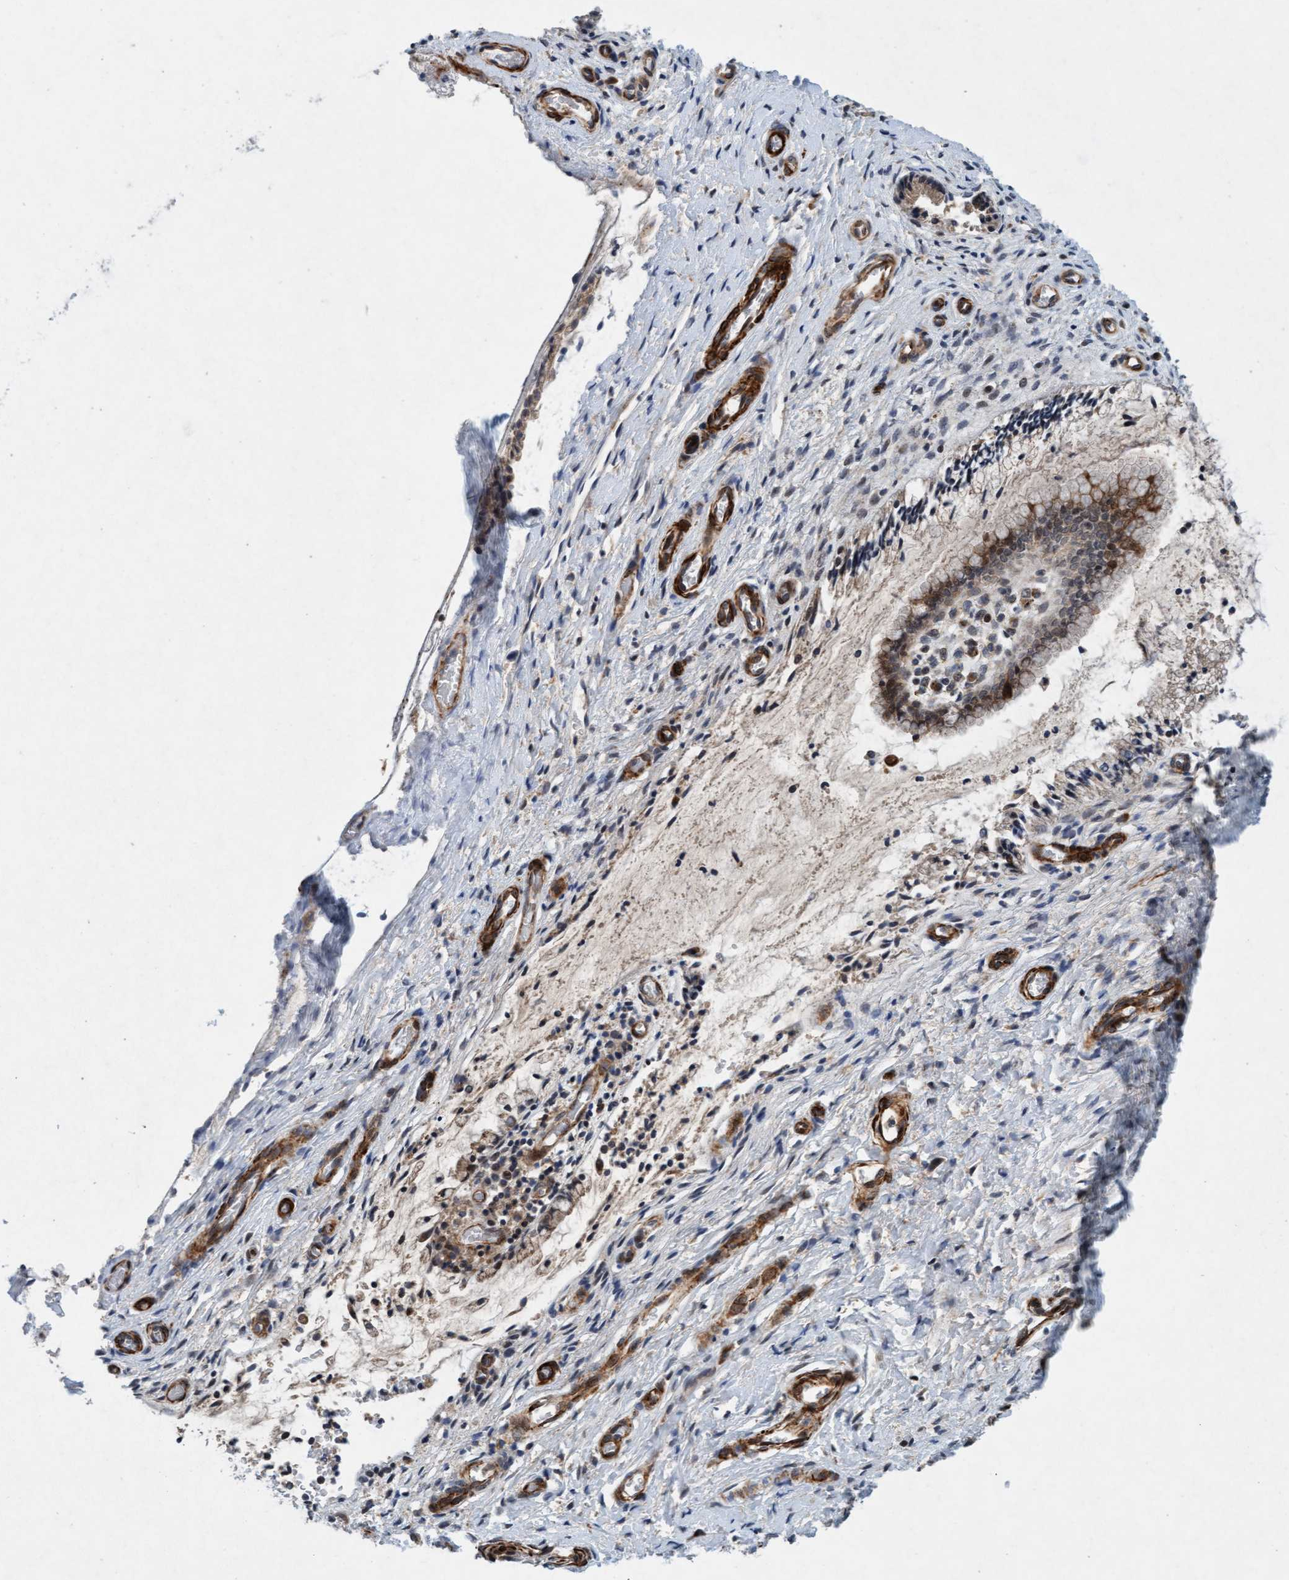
{"staining": {"intensity": "moderate", "quantity": ">75%", "location": "cytoplasmic/membranous"}, "tissue": "cervix", "cell_type": "Glandular cells", "image_type": "normal", "snomed": [{"axis": "morphology", "description": "Normal tissue, NOS"}, {"axis": "topography", "description": "Cervix"}], "caption": "Immunohistochemistry image of normal cervix: cervix stained using immunohistochemistry reveals medium levels of moderate protein expression localized specifically in the cytoplasmic/membranous of glandular cells, appearing as a cytoplasmic/membranous brown color.", "gene": "TMEM70", "patient": {"sex": "female", "age": 55}}